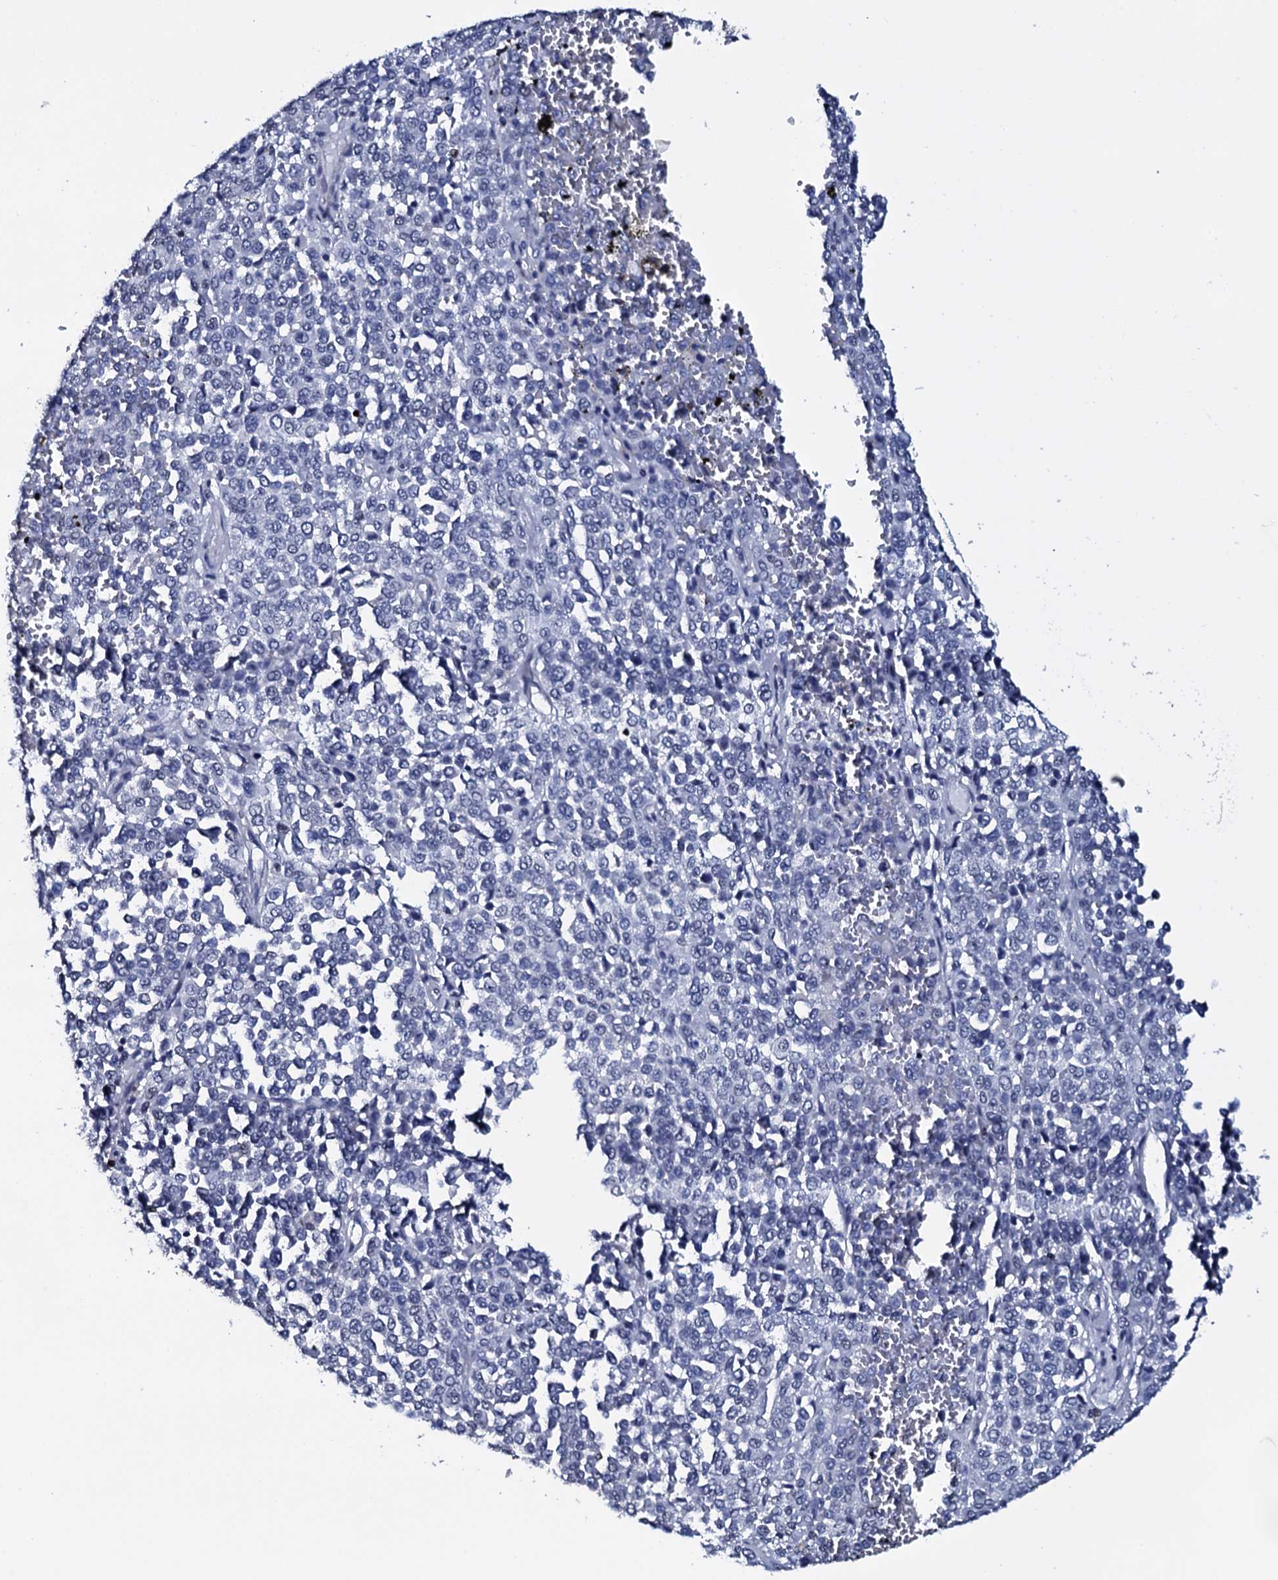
{"staining": {"intensity": "negative", "quantity": "none", "location": "none"}, "tissue": "melanoma", "cell_type": "Tumor cells", "image_type": "cancer", "snomed": [{"axis": "morphology", "description": "Malignant melanoma, Metastatic site"}, {"axis": "topography", "description": "Pancreas"}], "caption": "High power microscopy image of an immunohistochemistry (IHC) photomicrograph of malignant melanoma (metastatic site), revealing no significant staining in tumor cells. (Stains: DAB immunohistochemistry (IHC) with hematoxylin counter stain, Microscopy: brightfield microscopy at high magnification).", "gene": "NPM2", "patient": {"sex": "female", "age": 30}}